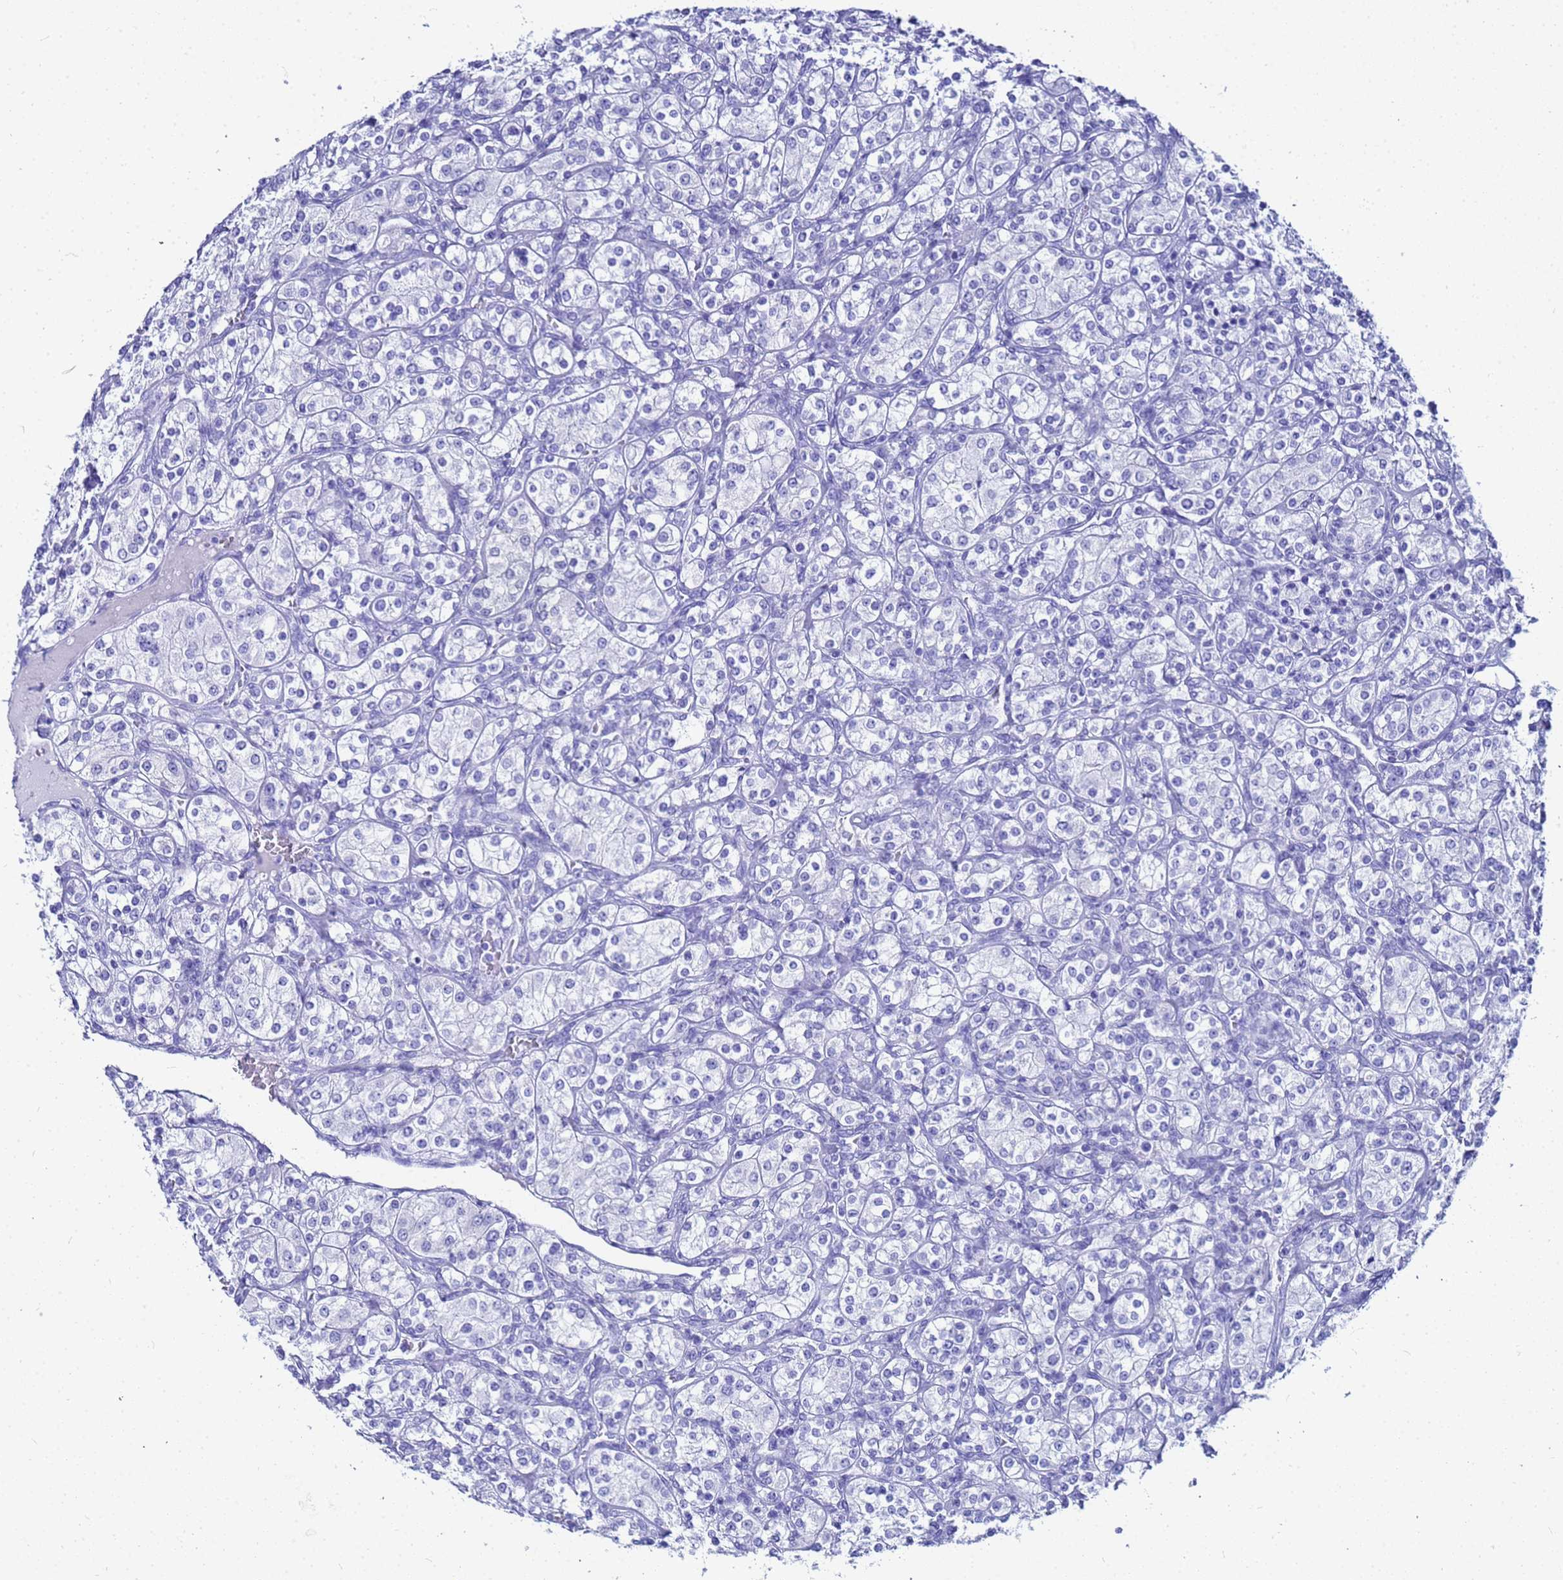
{"staining": {"intensity": "negative", "quantity": "none", "location": "none"}, "tissue": "renal cancer", "cell_type": "Tumor cells", "image_type": "cancer", "snomed": [{"axis": "morphology", "description": "Adenocarcinoma, NOS"}, {"axis": "topography", "description": "Kidney"}], "caption": "Human adenocarcinoma (renal) stained for a protein using immunohistochemistry (IHC) demonstrates no expression in tumor cells.", "gene": "CKB", "patient": {"sex": "male", "age": 77}}